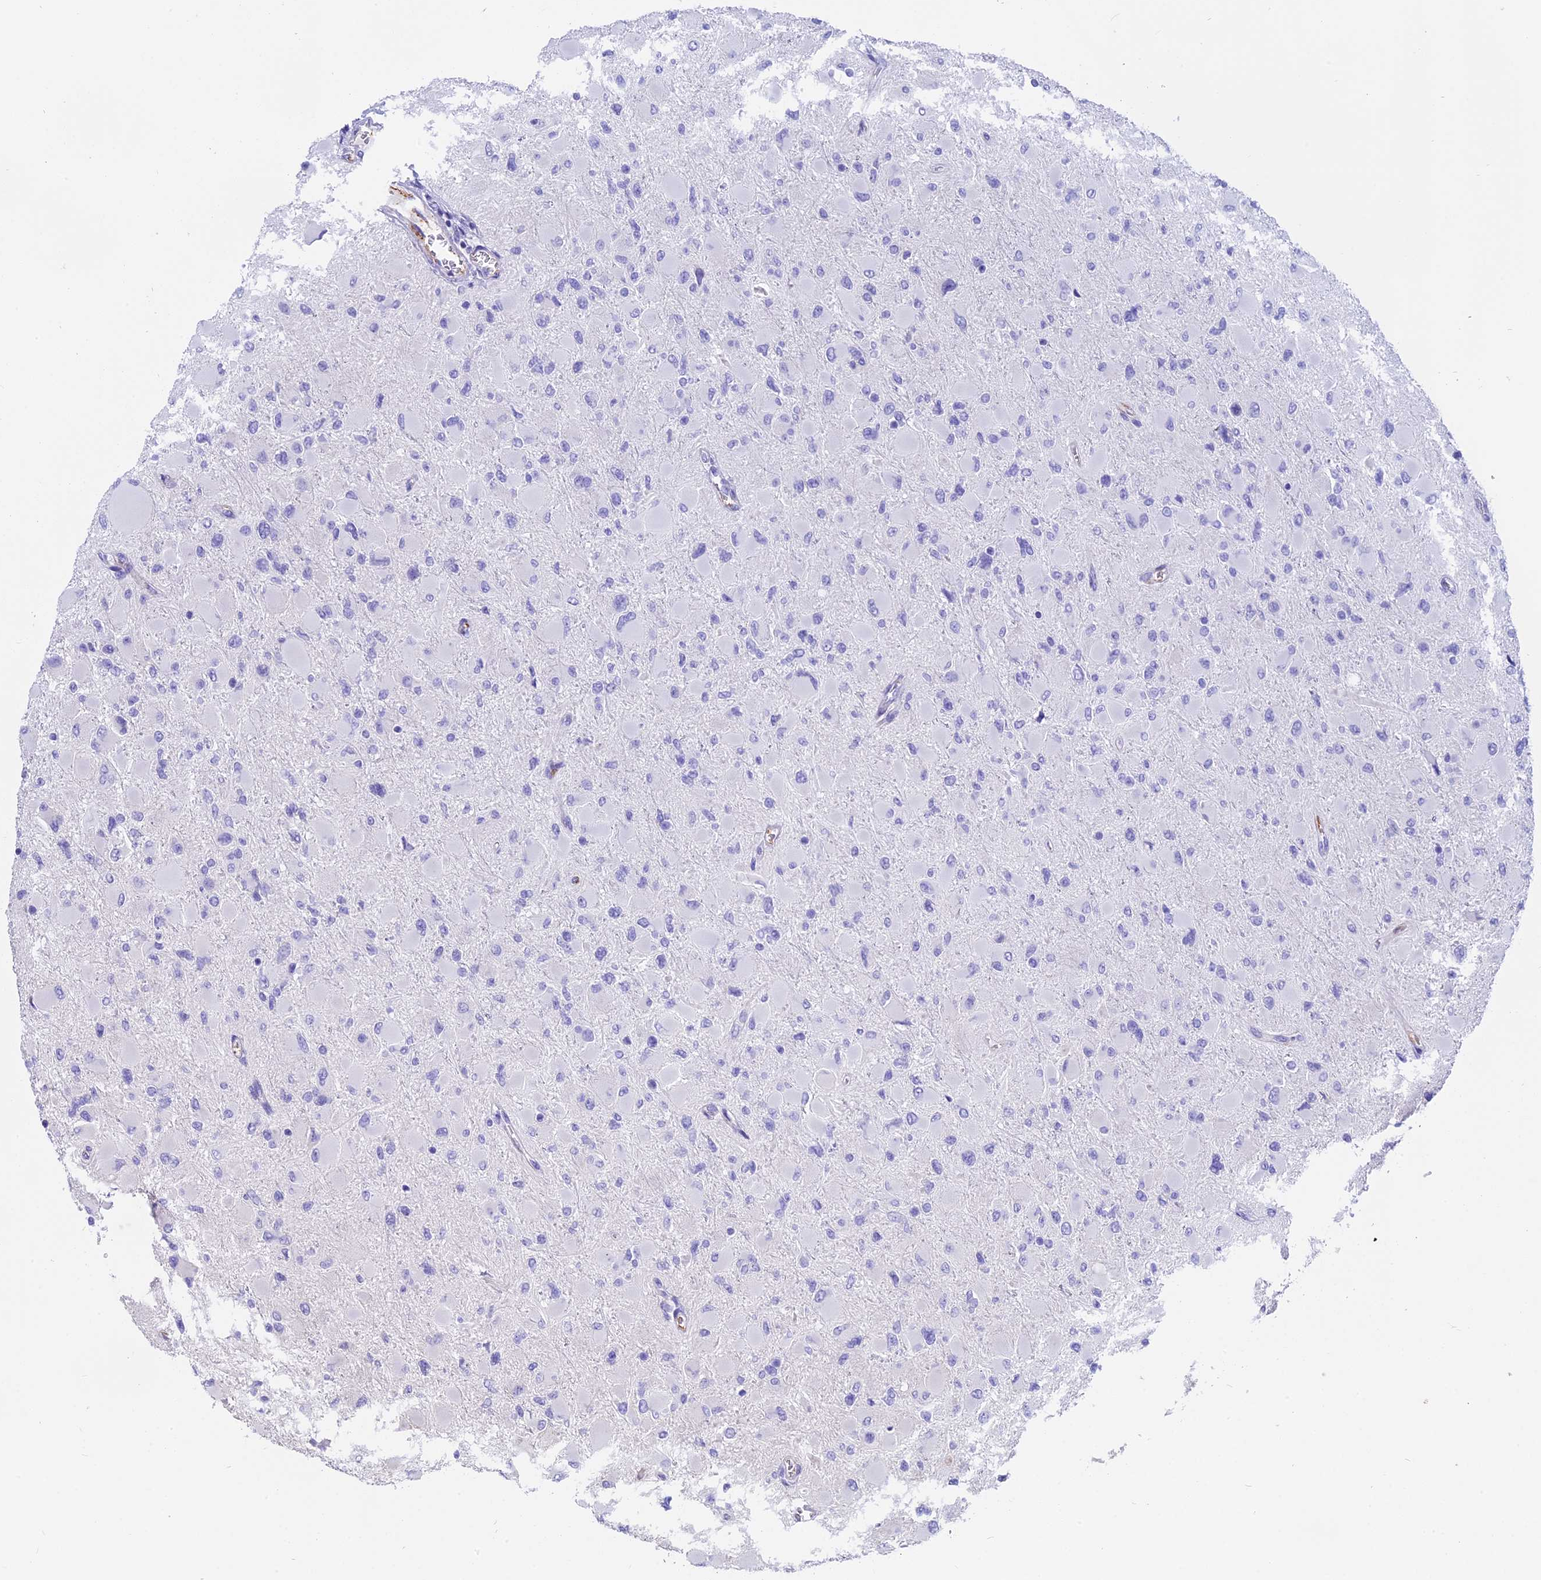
{"staining": {"intensity": "negative", "quantity": "none", "location": "none"}, "tissue": "glioma", "cell_type": "Tumor cells", "image_type": "cancer", "snomed": [{"axis": "morphology", "description": "Glioma, malignant, High grade"}, {"axis": "topography", "description": "Cerebral cortex"}], "caption": "The histopathology image reveals no significant staining in tumor cells of glioma.", "gene": "WFDC2", "patient": {"sex": "female", "age": 36}}